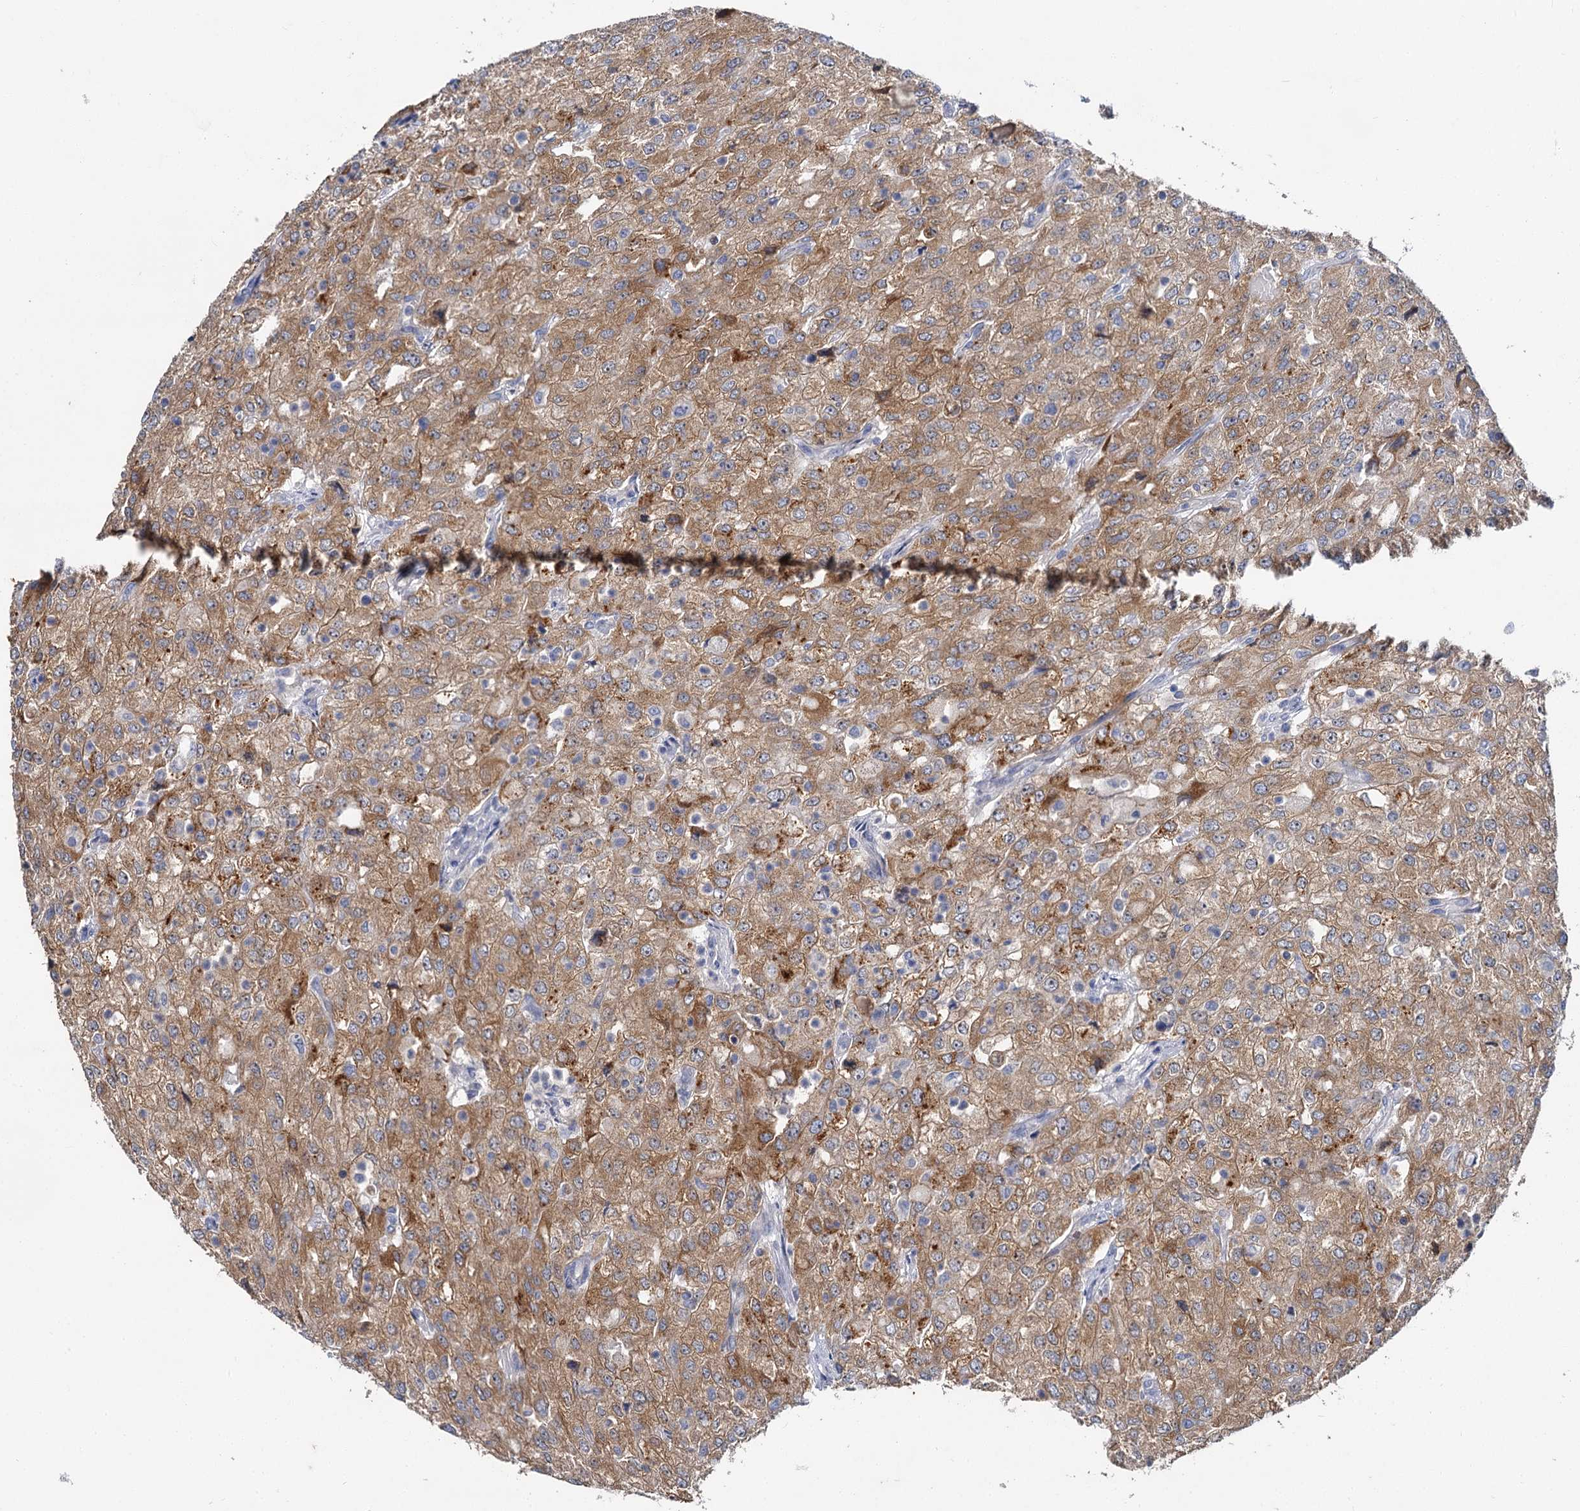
{"staining": {"intensity": "moderate", "quantity": ">75%", "location": "cytoplasmic/membranous"}, "tissue": "renal cancer", "cell_type": "Tumor cells", "image_type": "cancer", "snomed": [{"axis": "morphology", "description": "Adenocarcinoma, NOS"}, {"axis": "topography", "description": "Kidney"}], "caption": "Tumor cells exhibit medium levels of moderate cytoplasmic/membranous expression in approximately >75% of cells in human adenocarcinoma (renal).", "gene": "ATP9A", "patient": {"sex": "female", "age": 54}}